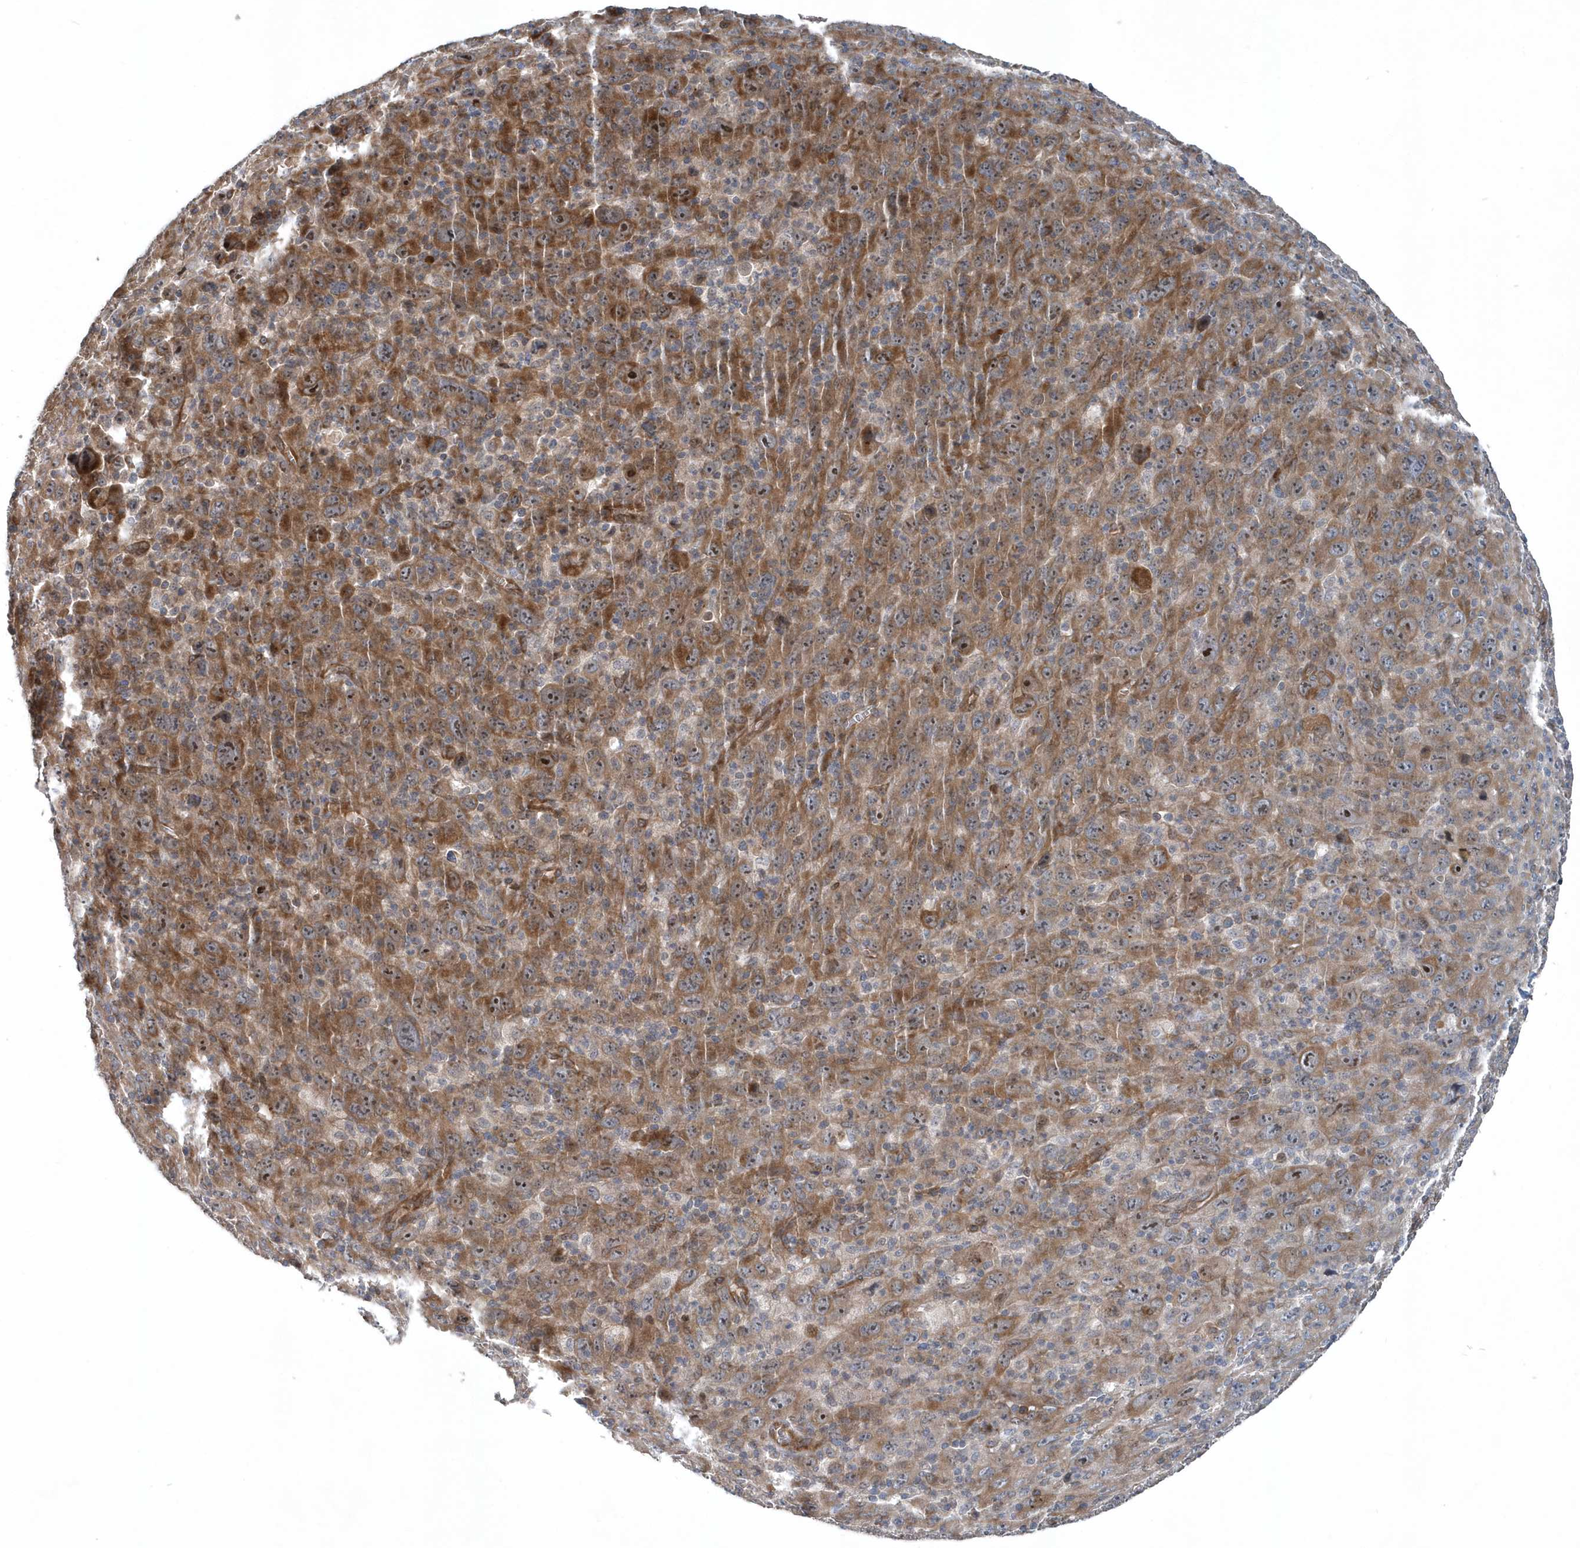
{"staining": {"intensity": "moderate", "quantity": ">75%", "location": "cytoplasmic/membranous,nuclear"}, "tissue": "melanoma", "cell_type": "Tumor cells", "image_type": "cancer", "snomed": [{"axis": "morphology", "description": "Malignant melanoma, Metastatic site"}, {"axis": "topography", "description": "Skin"}], "caption": "Immunohistochemical staining of human melanoma displays moderate cytoplasmic/membranous and nuclear protein staining in approximately >75% of tumor cells. (IHC, brightfield microscopy, high magnification).", "gene": "MCC", "patient": {"sex": "female", "age": 56}}